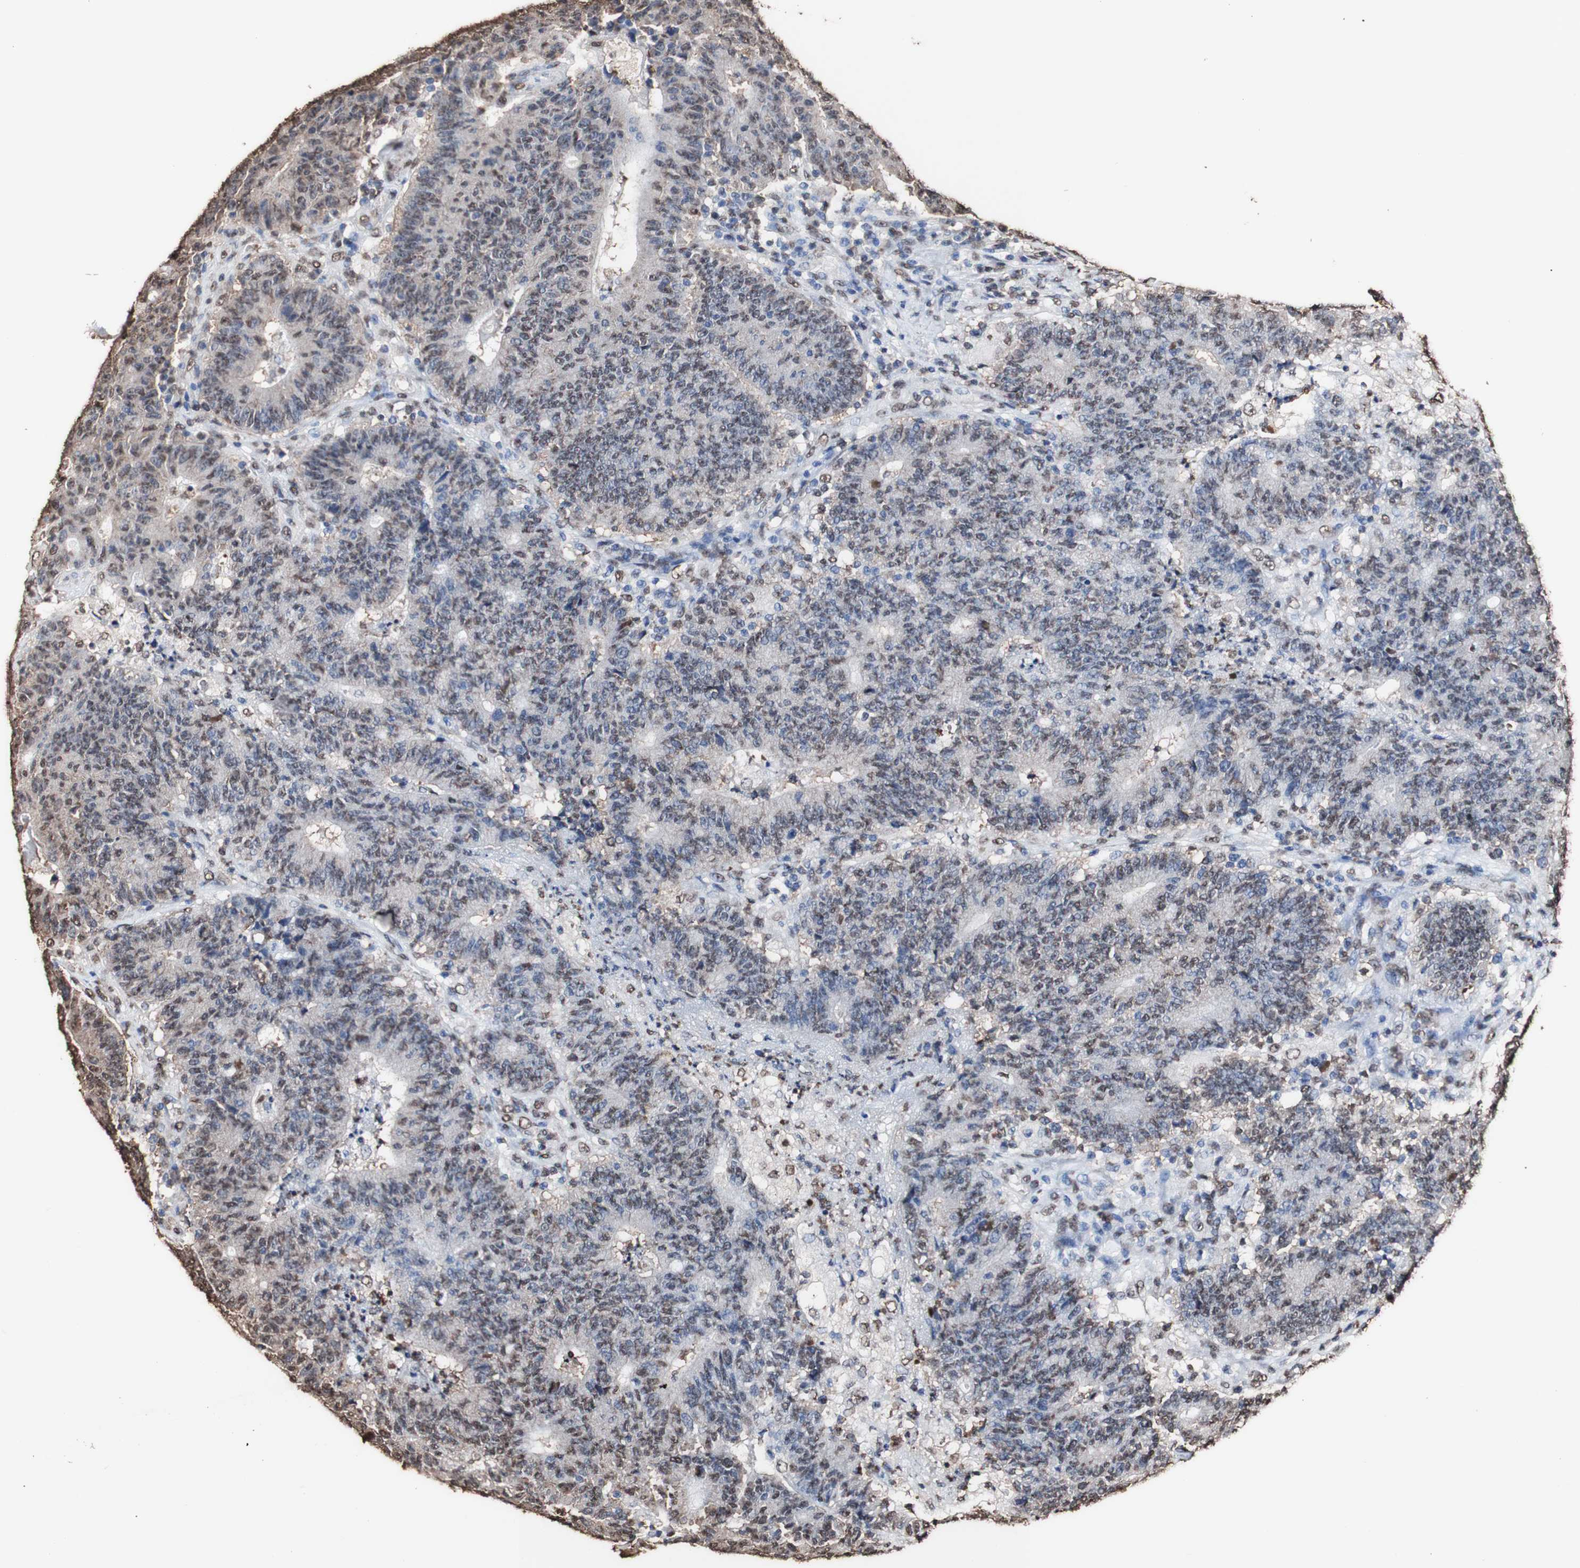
{"staining": {"intensity": "moderate", "quantity": ">75%", "location": "cytoplasmic/membranous,nuclear"}, "tissue": "colorectal cancer", "cell_type": "Tumor cells", "image_type": "cancer", "snomed": [{"axis": "morphology", "description": "Normal tissue, NOS"}, {"axis": "morphology", "description": "Adenocarcinoma, NOS"}, {"axis": "topography", "description": "Colon"}], "caption": "Protein staining of colorectal adenocarcinoma tissue demonstrates moderate cytoplasmic/membranous and nuclear expression in about >75% of tumor cells. The protein is shown in brown color, while the nuclei are stained blue.", "gene": "PIDD1", "patient": {"sex": "female", "age": 75}}